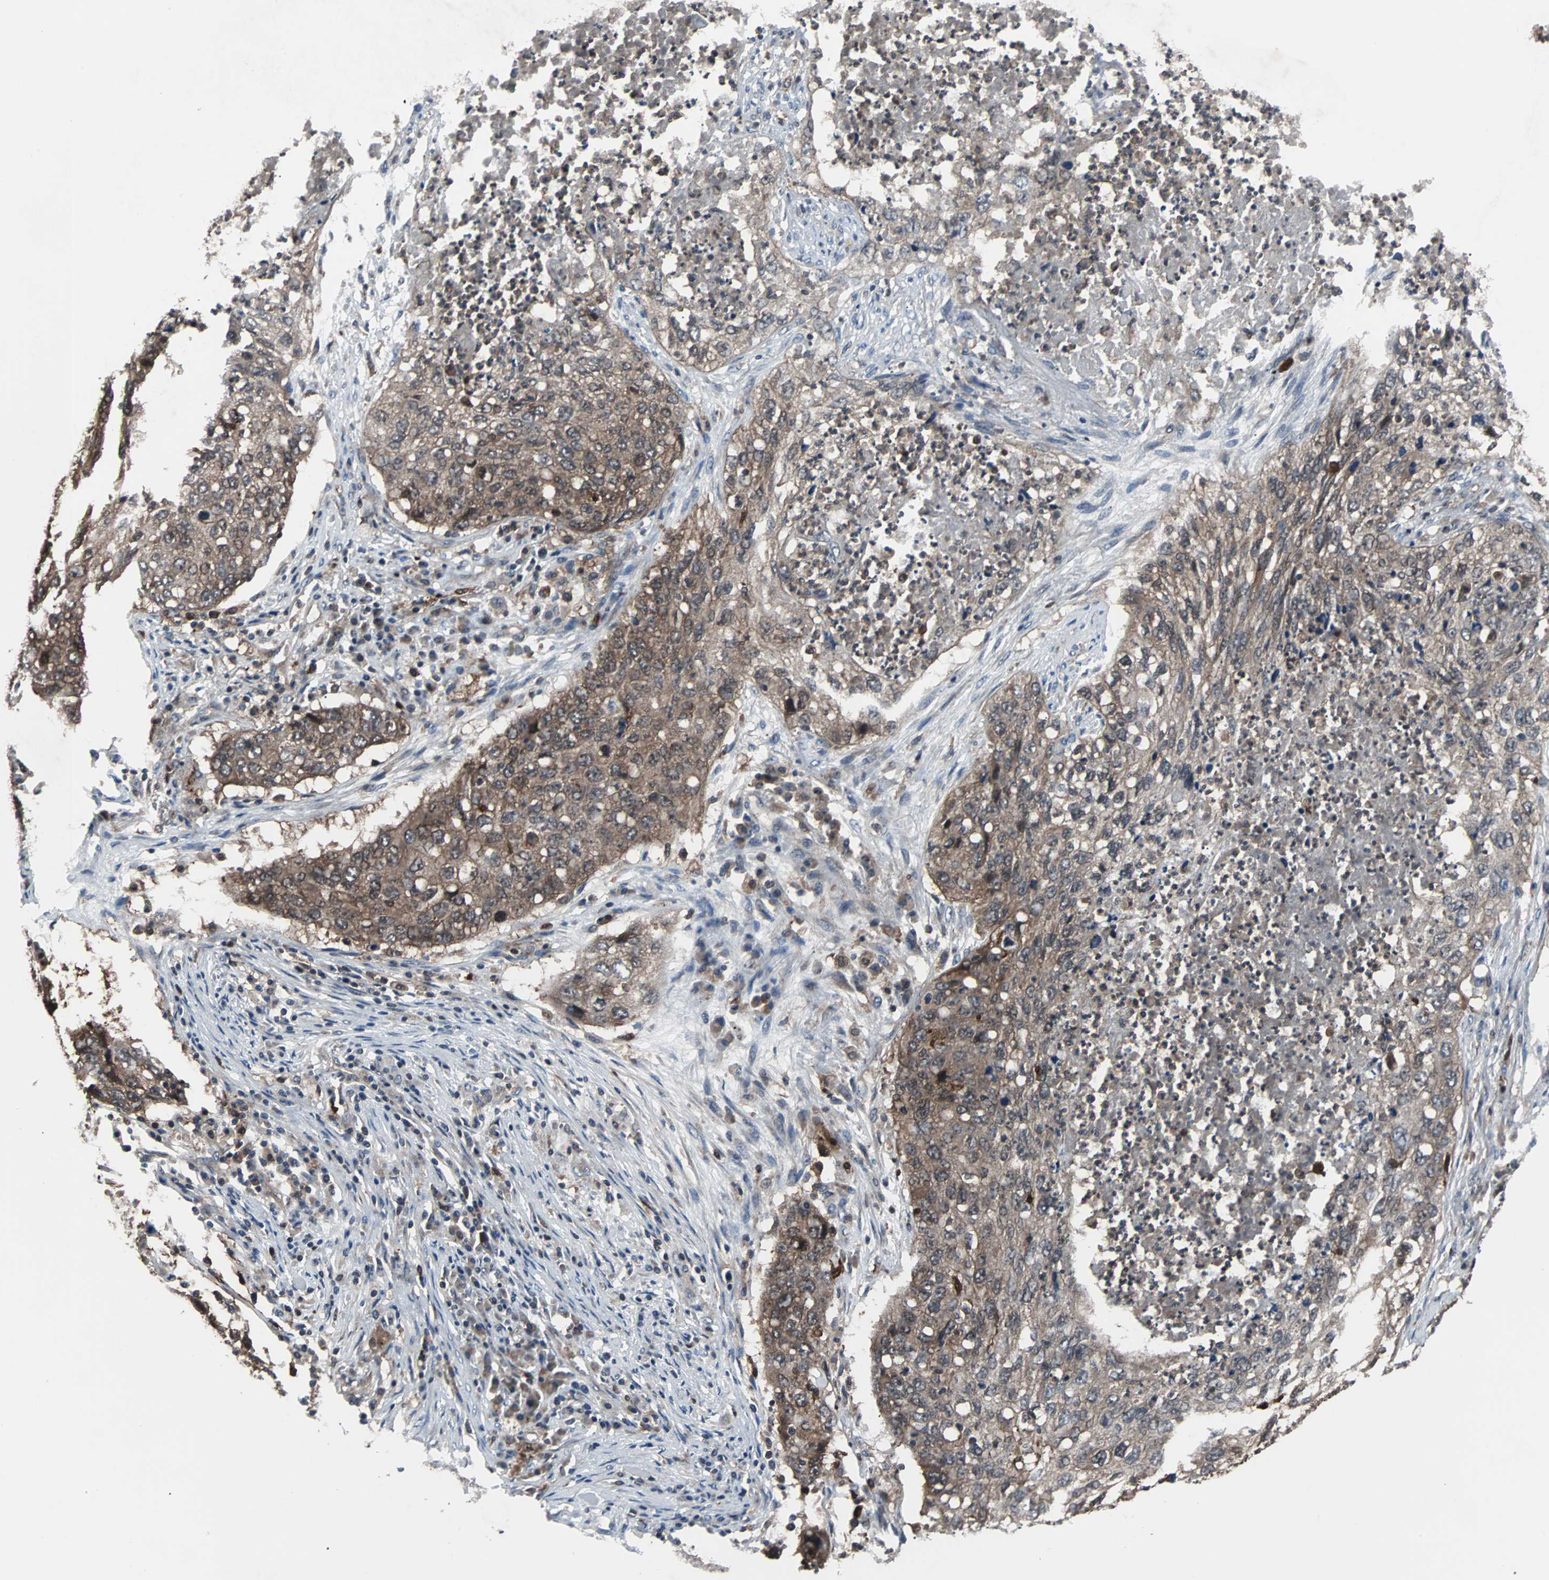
{"staining": {"intensity": "moderate", "quantity": ">75%", "location": "cytoplasmic/membranous"}, "tissue": "lung cancer", "cell_type": "Tumor cells", "image_type": "cancer", "snomed": [{"axis": "morphology", "description": "Squamous cell carcinoma, NOS"}, {"axis": "topography", "description": "Lung"}], "caption": "About >75% of tumor cells in human lung cancer reveal moderate cytoplasmic/membranous protein expression as visualized by brown immunohistochemical staining.", "gene": "PAK1", "patient": {"sex": "female", "age": 63}}